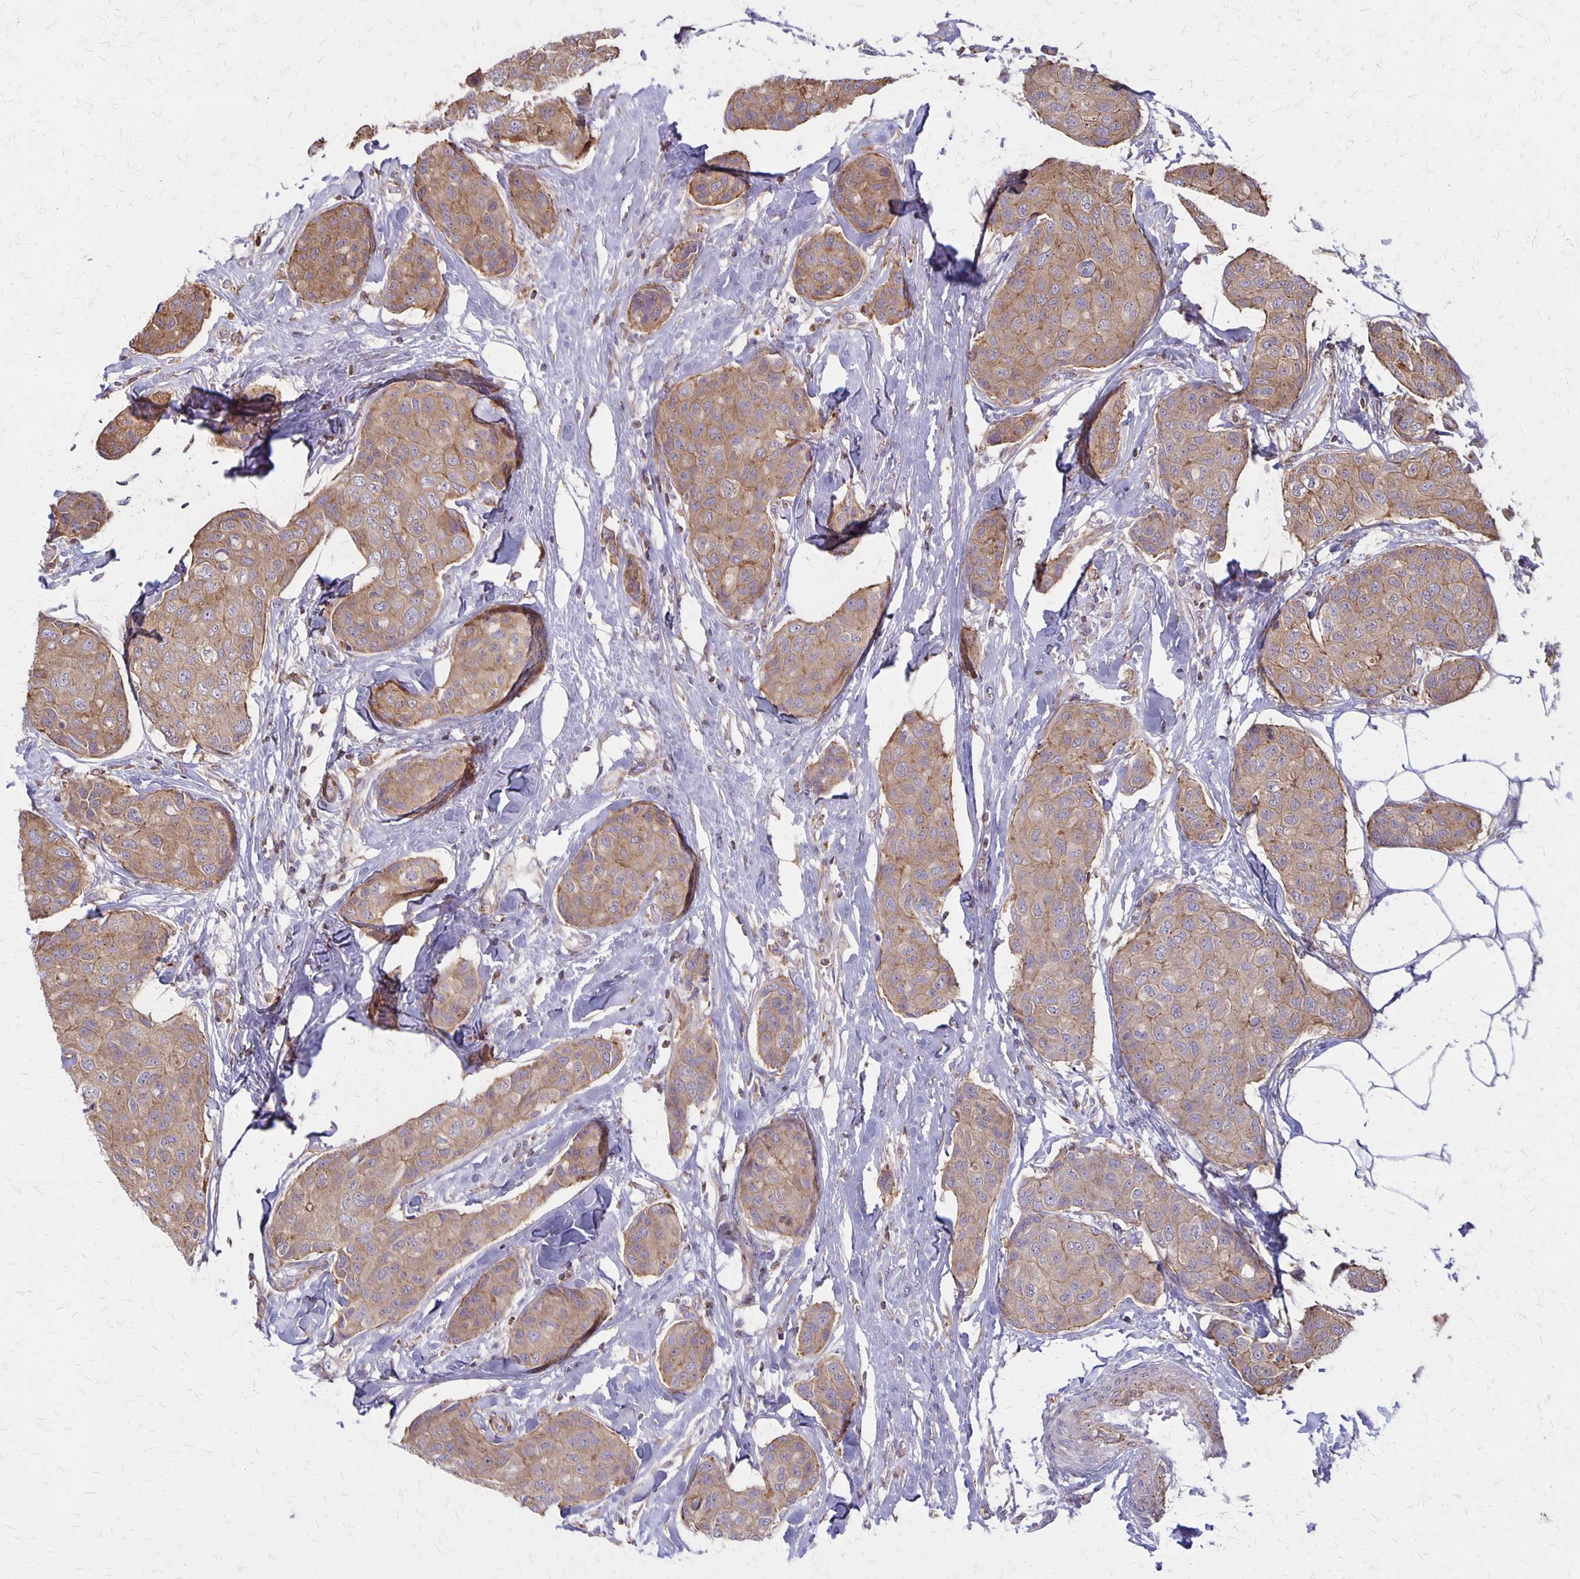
{"staining": {"intensity": "moderate", "quantity": ">75%", "location": "cytoplasmic/membranous"}, "tissue": "breast cancer", "cell_type": "Tumor cells", "image_type": "cancer", "snomed": [{"axis": "morphology", "description": "Duct carcinoma"}, {"axis": "topography", "description": "Breast"}], "caption": "Intraductal carcinoma (breast) stained with a brown dye displays moderate cytoplasmic/membranous positive staining in approximately >75% of tumor cells.", "gene": "SEPTIN5", "patient": {"sex": "female", "age": 80}}